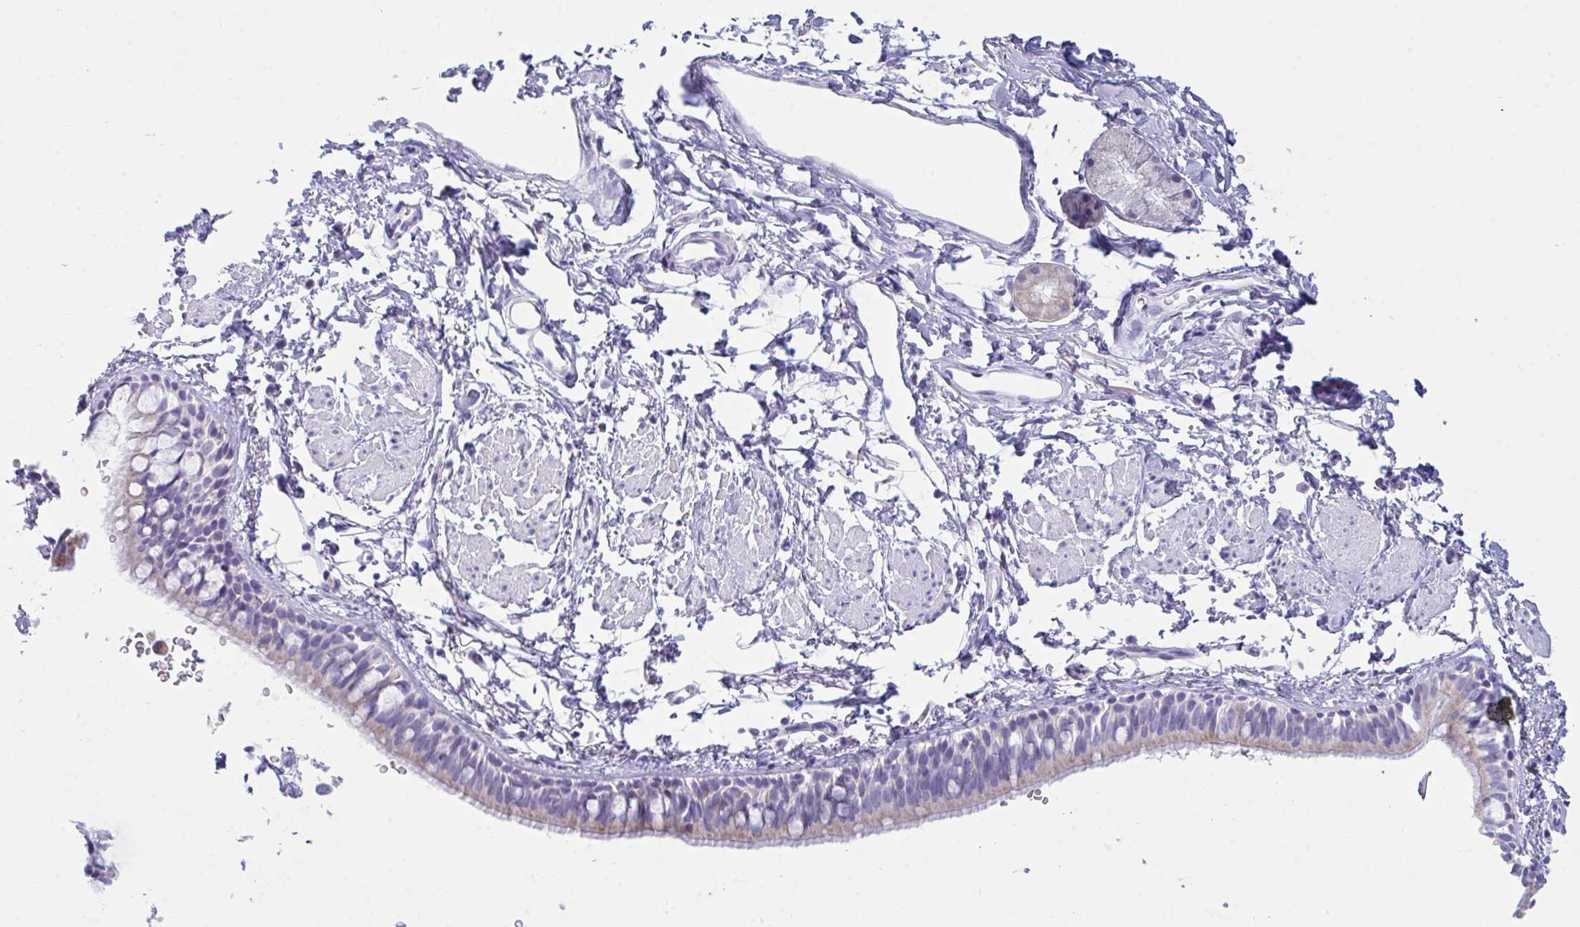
{"staining": {"intensity": "moderate", "quantity": "25%-75%", "location": "cytoplasmic/membranous"}, "tissue": "bronchus", "cell_type": "Respiratory epithelial cells", "image_type": "normal", "snomed": [{"axis": "morphology", "description": "Normal tissue, NOS"}, {"axis": "topography", "description": "Lymph node"}, {"axis": "topography", "description": "Cartilage tissue"}, {"axis": "topography", "description": "Bronchus"}], "caption": "DAB immunohistochemical staining of unremarkable human bronchus shows moderate cytoplasmic/membranous protein expression in approximately 25%-75% of respiratory epithelial cells. The staining was performed using DAB, with brown indicating positive protein expression. Nuclei are stained blue with hematoxylin.", "gene": "BBS1", "patient": {"sex": "female", "age": 70}}